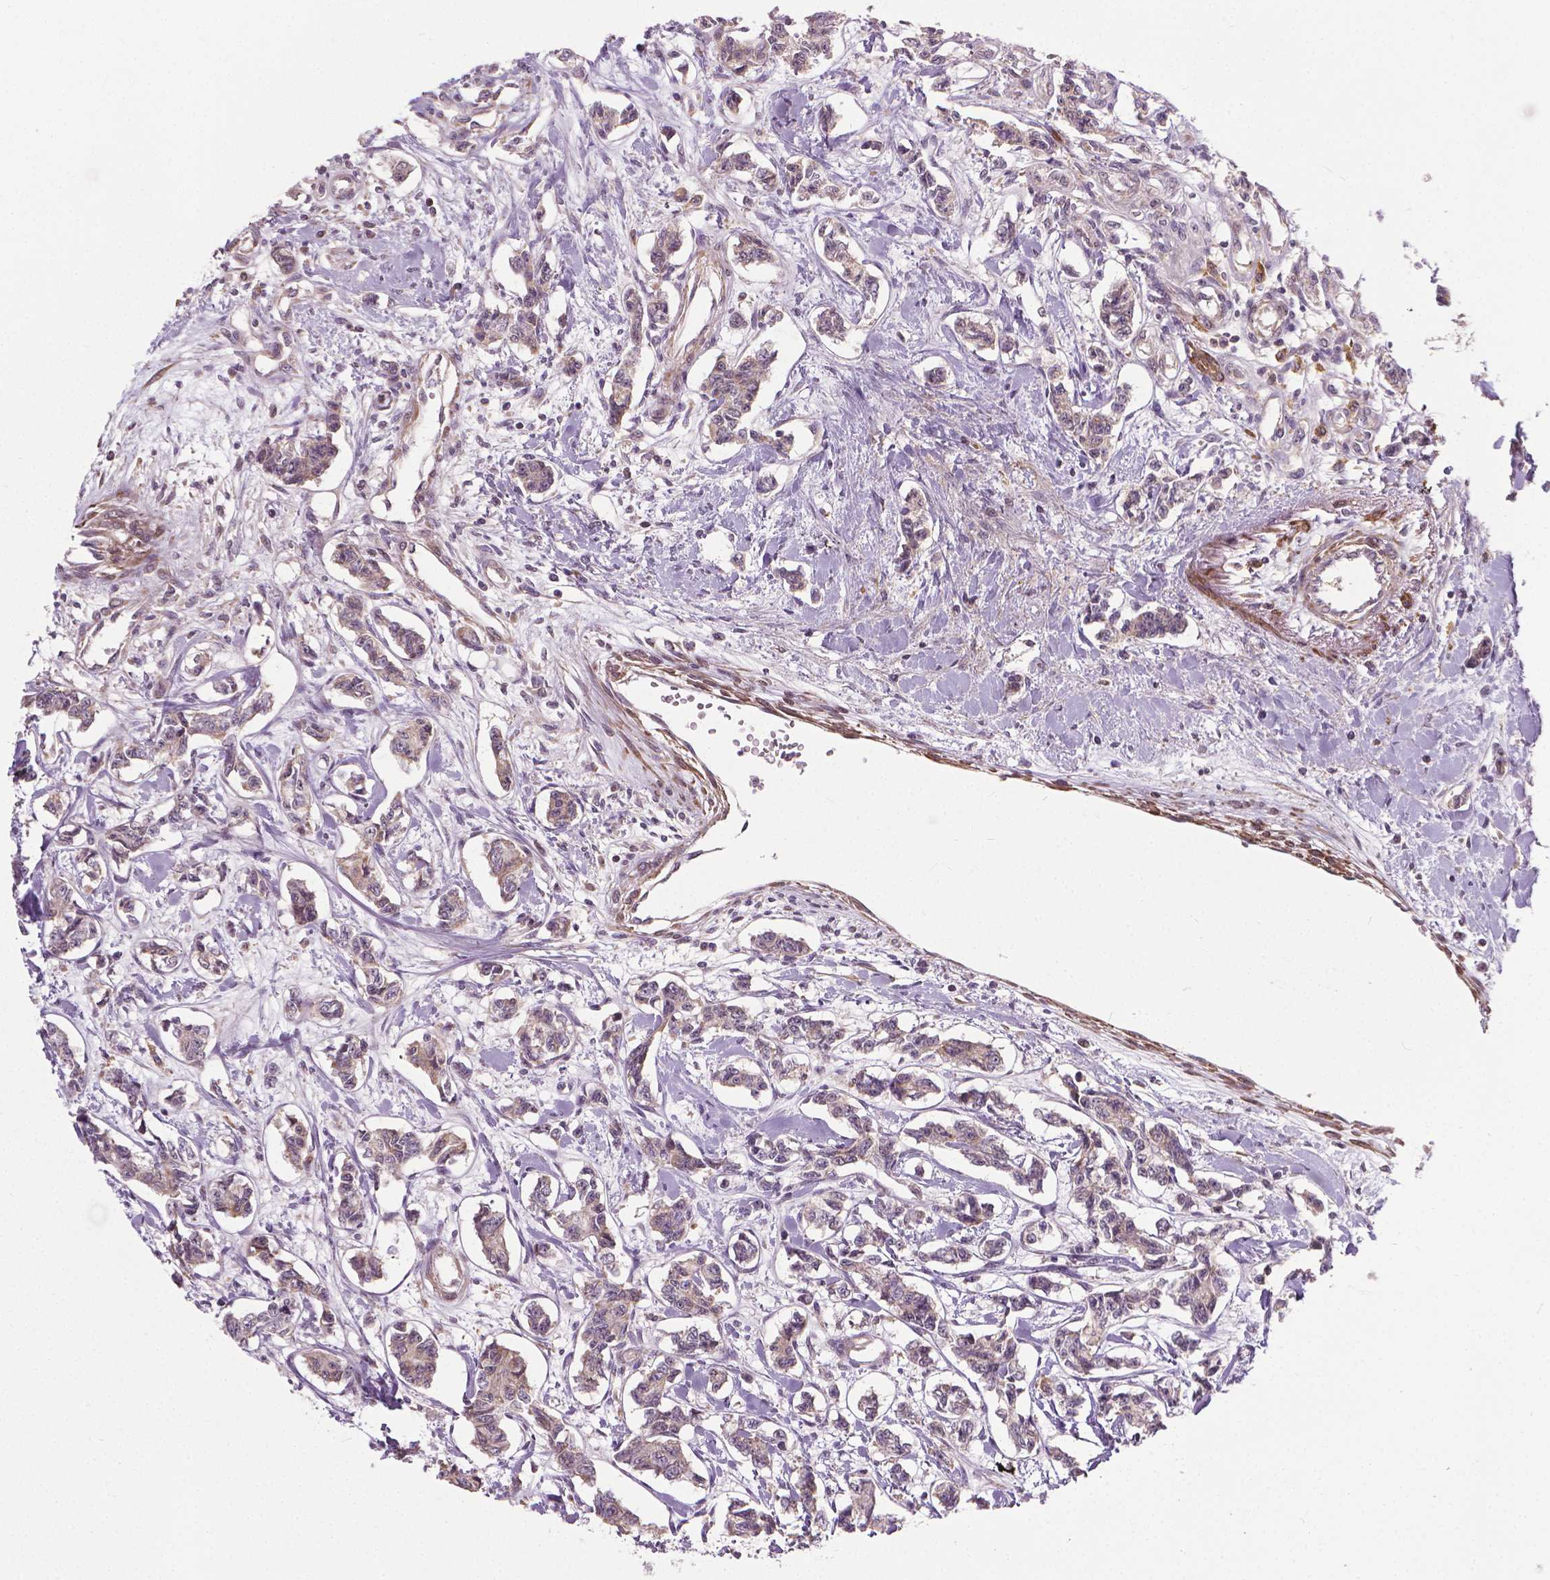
{"staining": {"intensity": "moderate", "quantity": ">75%", "location": "cytoplasmic/membranous"}, "tissue": "carcinoid", "cell_type": "Tumor cells", "image_type": "cancer", "snomed": [{"axis": "morphology", "description": "Carcinoid, malignant, NOS"}, {"axis": "topography", "description": "Kidney"}], "caption": "High-power microscopy captured an IHC photomicrograph of carcinoid, revealing moderate cytoplasmic/membranous staining in approximately >75% of tumor cells. Immunohistochemistry (ihc) stains the protein of interest in brown and the nuclei are stained blue.", "gene": "PRAG1", "patient": {"sex": "female", "age": 41}}